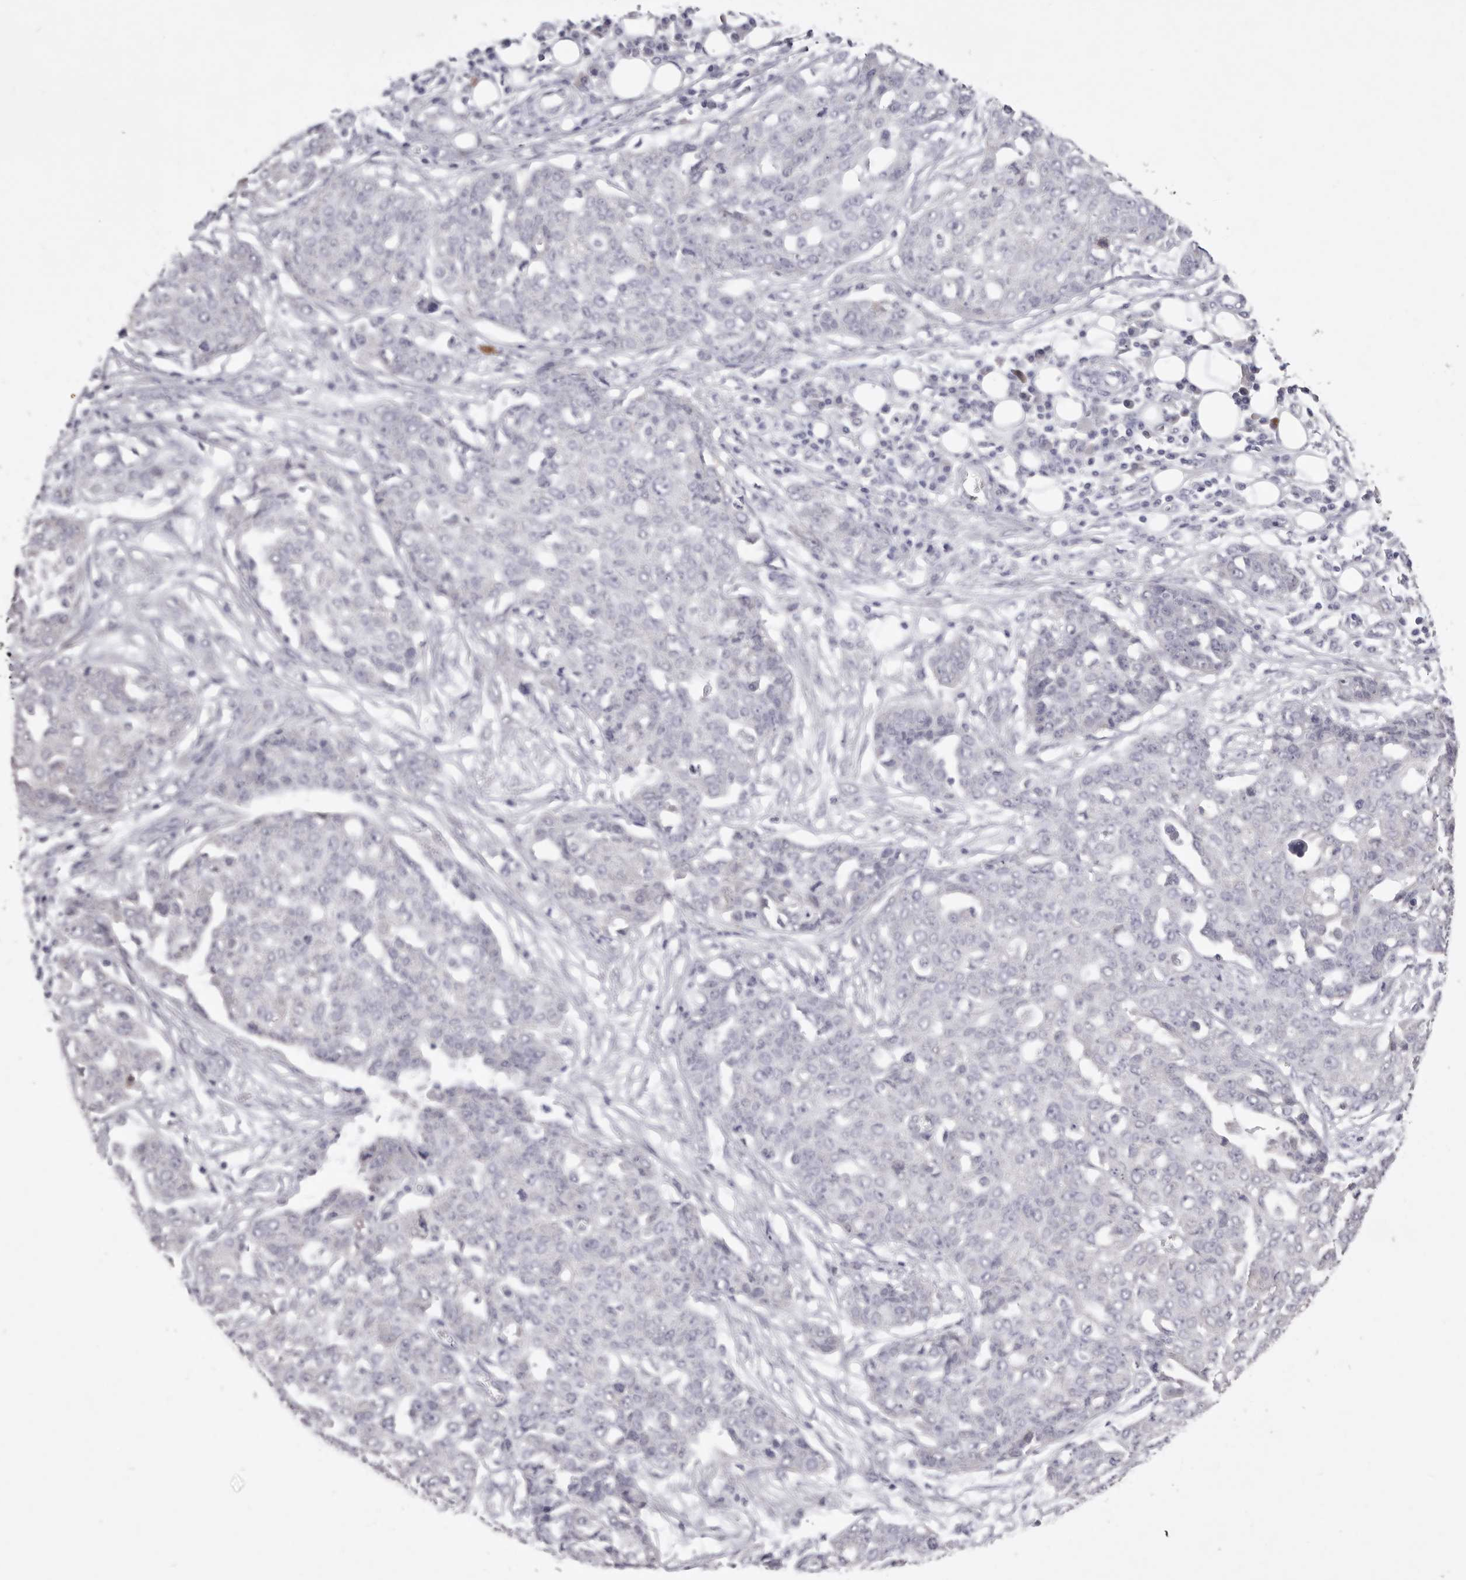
{"staining": {"intensity": "negative", "quantity": "none", "location": "none"}, "tissue": "ovarian cancer", "cell_type": "Tumor cells", "image_type": "cancer", "snomed": [{"axis": "morphology", "description": "Cystadenocarcinoma, serous, NOS"}, {"axis": "topography", "description": "Soft tissue"}, {"axis": "topography", "description": "Ovary"}], "caption": "Tumor cells are negative for protein expression in human serous cystadenocarcinoma (ovarian).", "gene": "ZYG11B", "patient": {"sex": "female", "age": 57}}